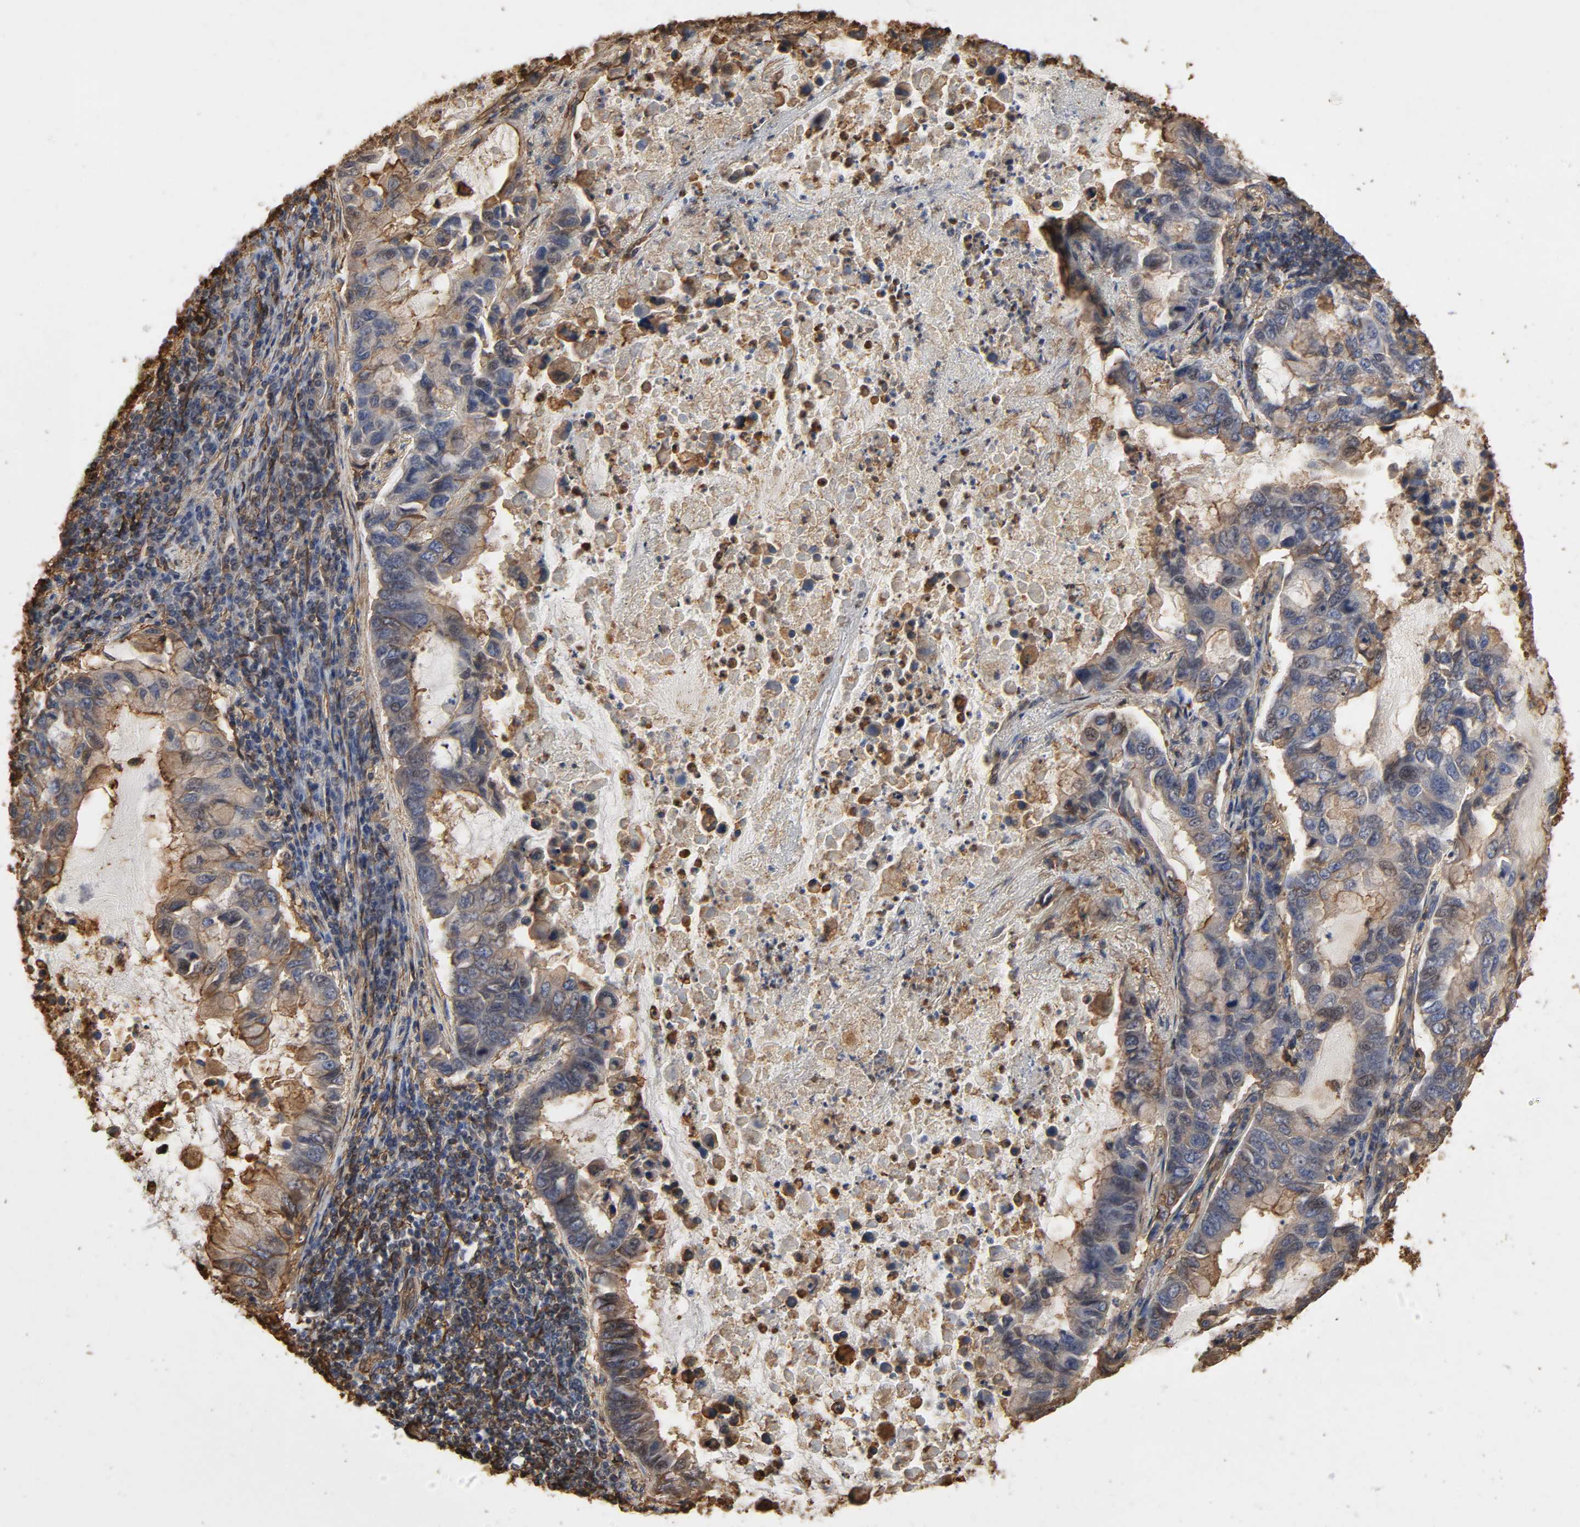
{"staining": {"intensity": "moderate", "quantity": "25%-75%", "location": "cytoplasmic/membranous"}, "tissue": "lung cancer", "cell_type": "Tumor cells", "image_type": "cancer", "snomed": [{"axis": "morphology", "description": "Adenocarcinoma, NOS"}, {"axis": "topography", "description": "Lung"}], "caption": "Approximately 25%-75% of tumor cells in lung adenocarcinoma reveal moderate cytoplasmic/membranous protein positivity as visualized by brown immunohistochemical staining.", "gene": "ANXA2", "patient": {"sex": "male", "age": 64}}